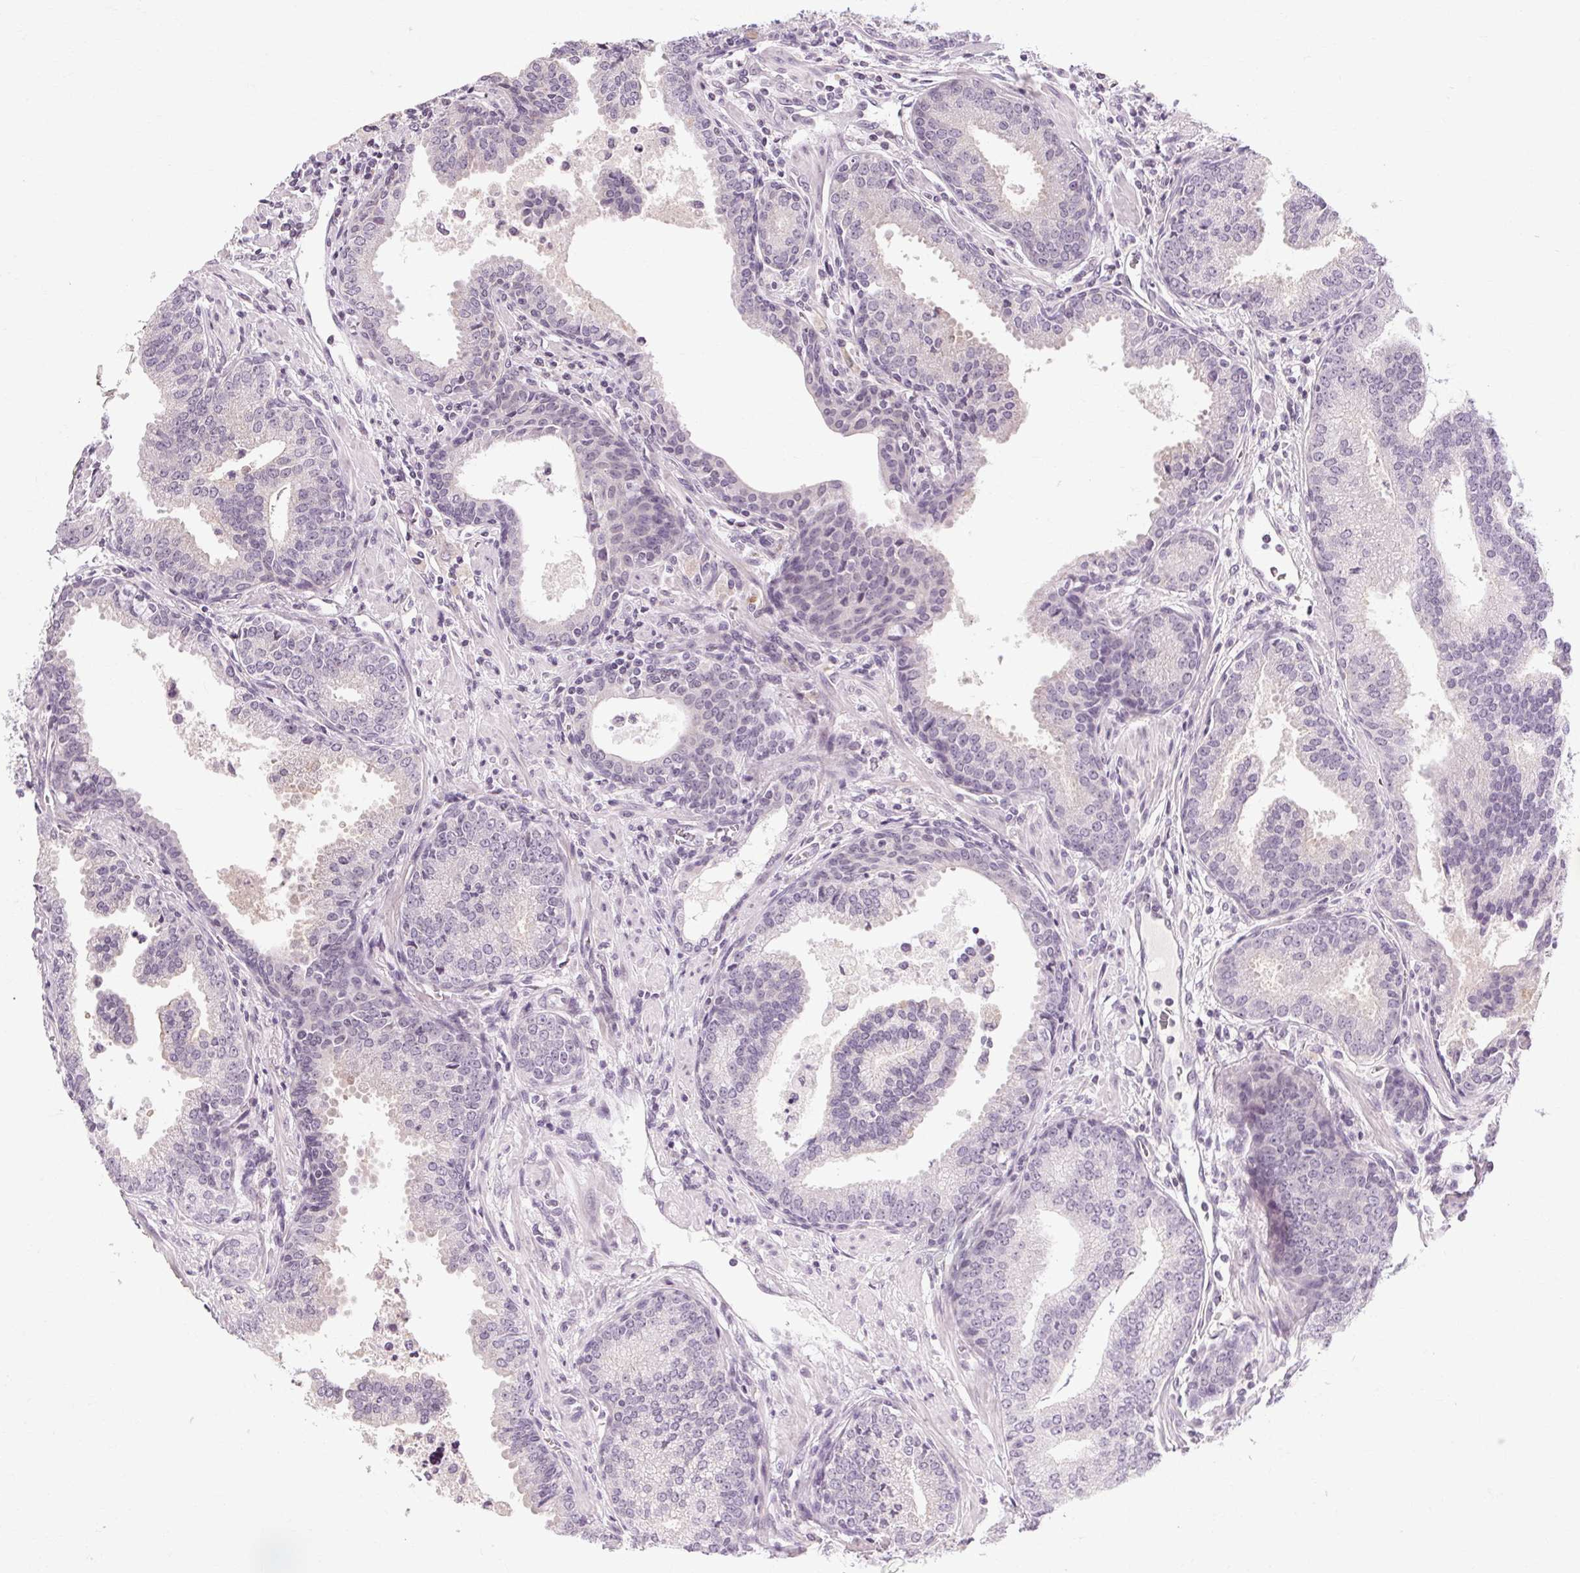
{"staining": {"intensity": "negative", "quantity": "none", "location": "none"}, "tissue": "prostate cancer", "cell_type": "Tumor cells", "image_type": "cancer", "snomed": [{"axis": "morphology", "description": "Adenocarcinoma, NOS"}, {"axis": "topography", "description": "Prostate"}], "caption": "This is an IHC photomicrograph of human prostate cancer (adenocarcinoma). There is no positivity in tumor cells.", "gene": "KLHL40", "patient": {"sex": "male", "age": 64}}